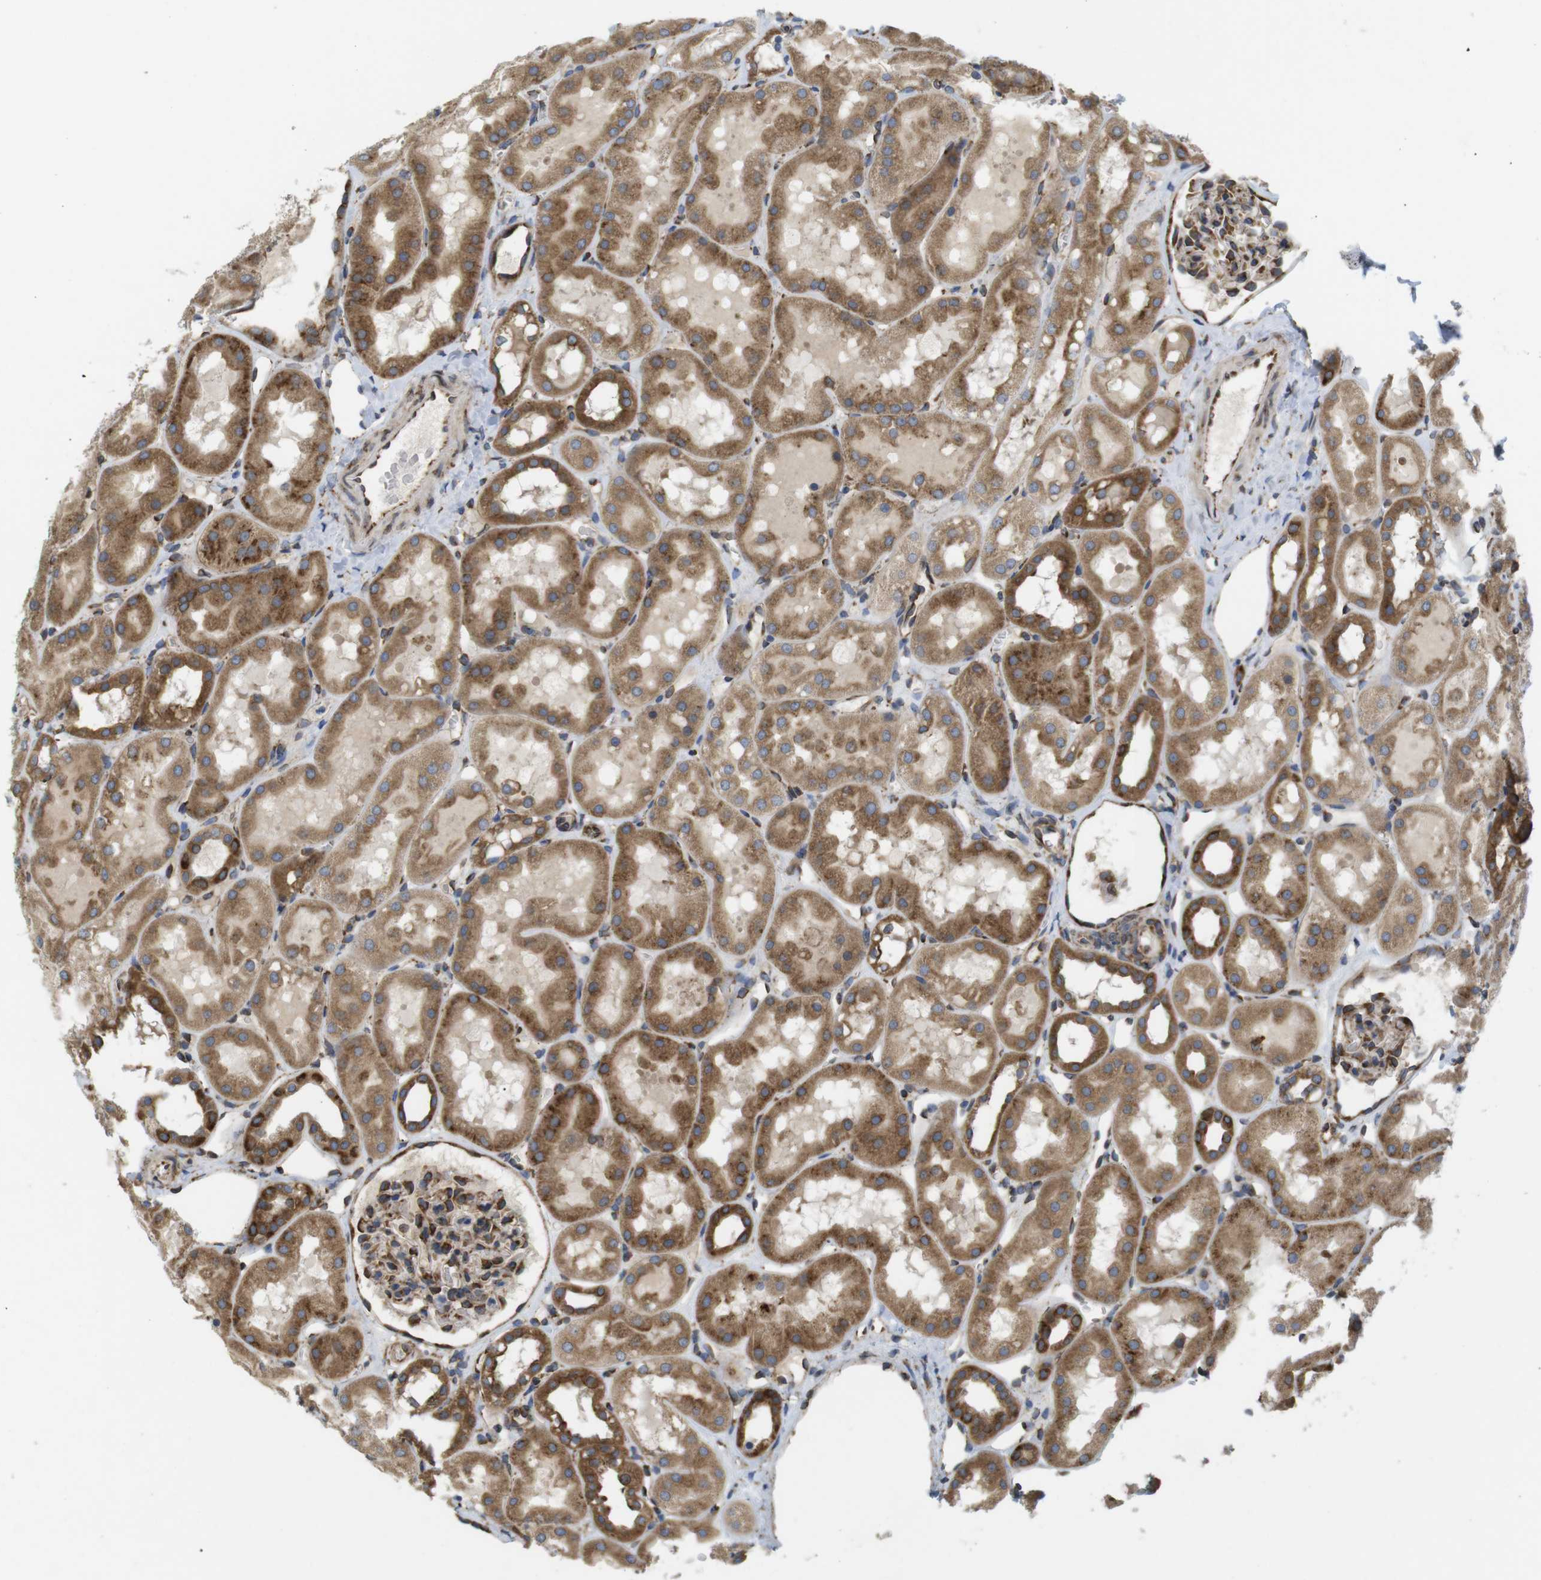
{"staining": {"intensity": "strong", "quantity": "25%-75%", "location": "cytoplasmic/membranous"}, "tissue": "kidney", "cell_type": "Cells in glomeruli", "image_type": "normal", "snomed": [{"axis": "morphology", "description": "Normal tissue, NOS"}, {"axis": "topography", "description": "Kidney"}, {"axis": "topography", "description": "Urinary bladder"}], "caption": "This photomicrograph reveals unremarkable kidney stained with immunohistochemistry to label a protein in brown. The cytoplasmic/membranous of cells in glomeruli show strong positivity for the protein. Nuclei are counter-stained blue.", "gene": "PCNX2", "patient": {"sex": "male", "age": 16}}